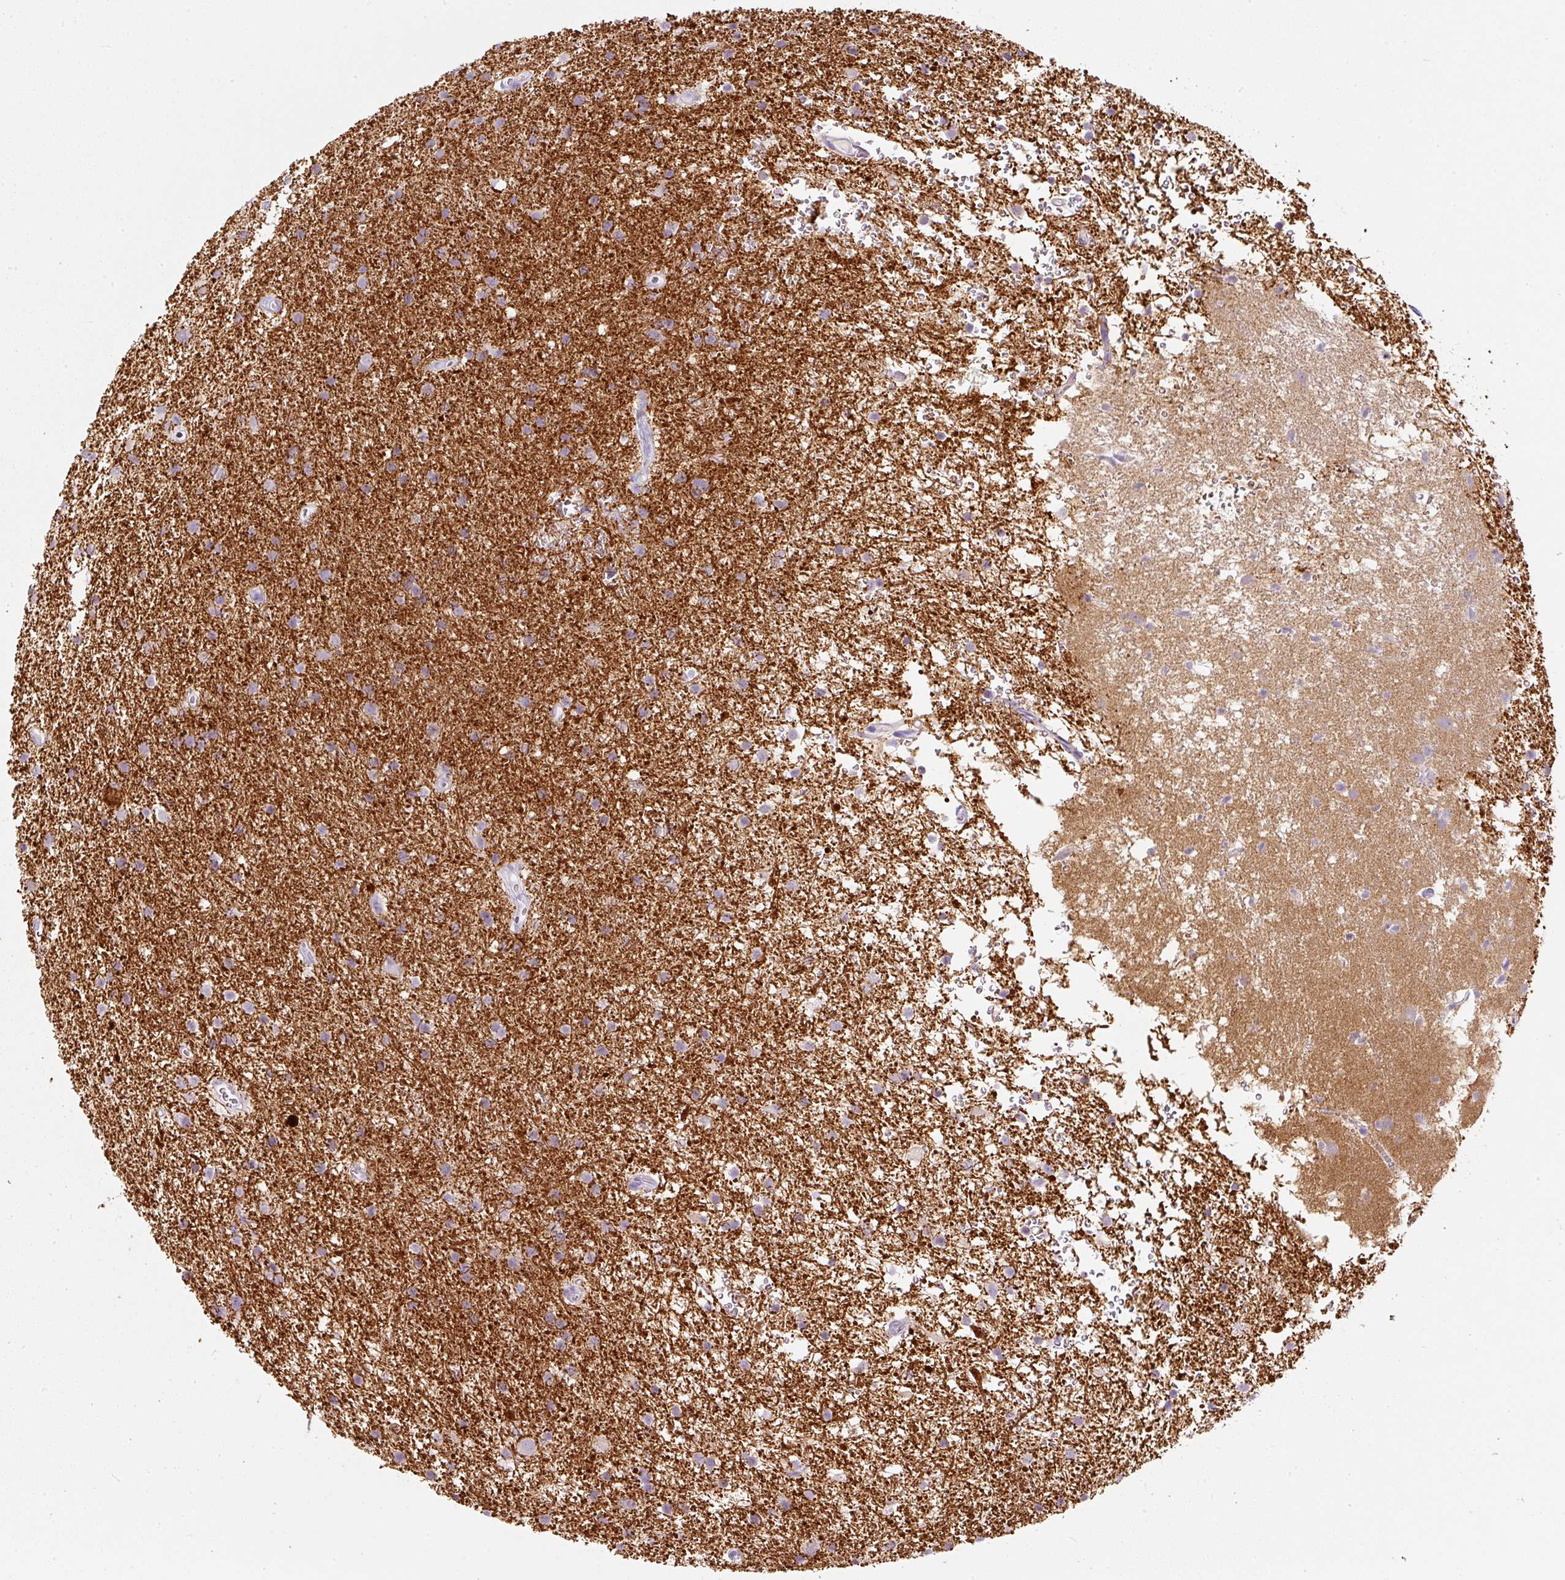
{"staining": {"intensity": "negative", "quantity": "none", "location": "none"}, "tissue": "glioma", "cell_type": "Tumor cells", "image_type": "cancer", "snomed": [{"axis": "morphology", "description": "Glioma, malignant, High grade"}, {"axis": "topography", "description": "Brain"}], "caption": "Tumor cells are negative for protein expression in human malignant high-grade glioma. (DAB (3,3'-diaminobenzidine) immunohistochemistry (IHC), high magnification).", "gene": "DNM1", "patient": {"sex": "female", "age": 50}}